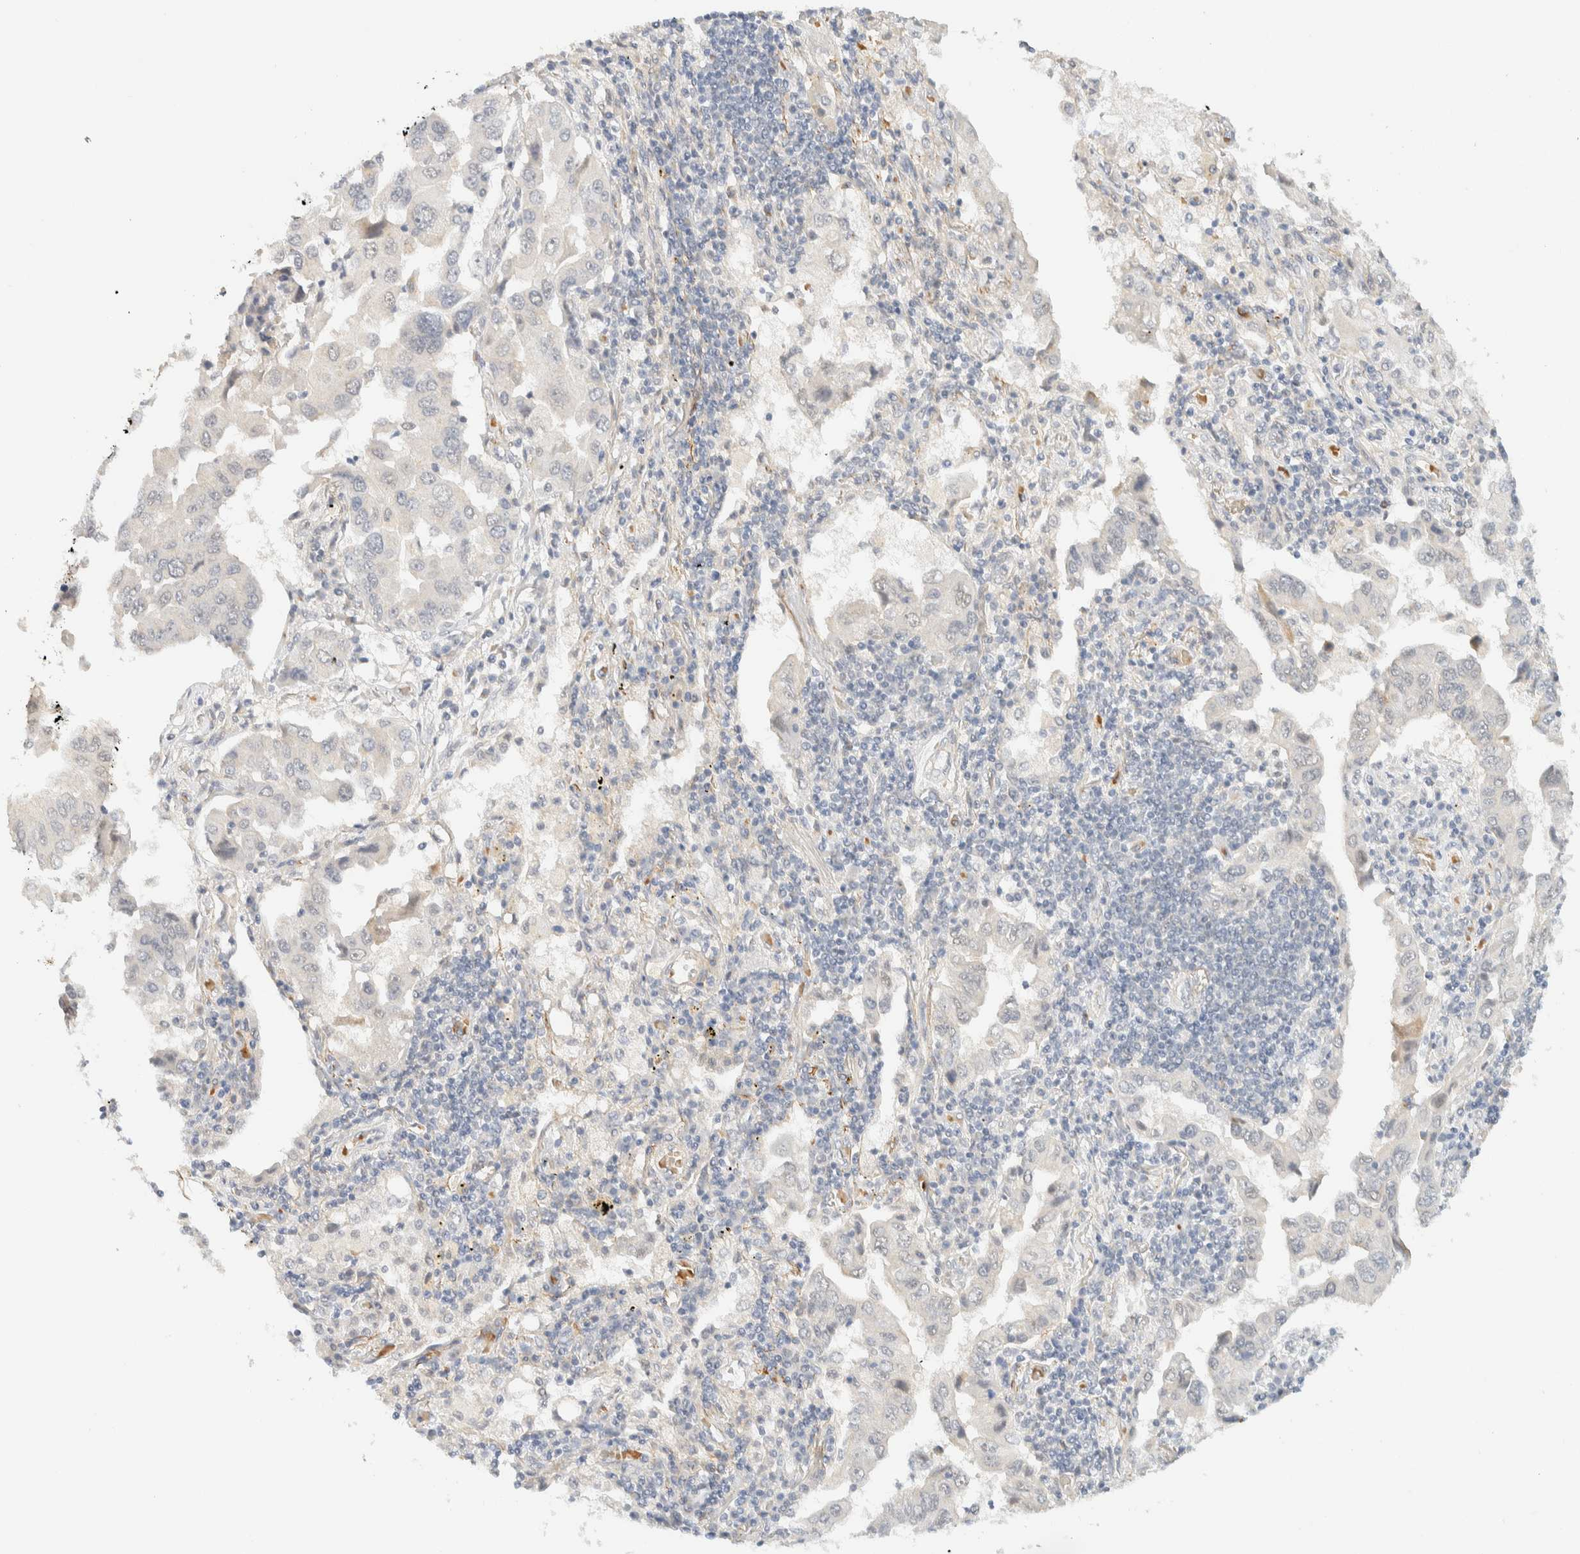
{"staining": {"intensity": "negative", "quantity": "none", "location": "none"}, "tissue": "lung cancer", "cell_type": "Tumor cells", "image_type": "cancer", "snomed": [{"axis": "morphology", "description": "Adenocarcinoma, NOS"}, {"axis": "topography", "description": "Lung"}], "caption": "Adenocarcinoma (lung) was stained to show a protein in brown. There is no significant positivity in tumor cells.", "gene": "TNK1", "patient": {"sex": "female", "age": 65}}